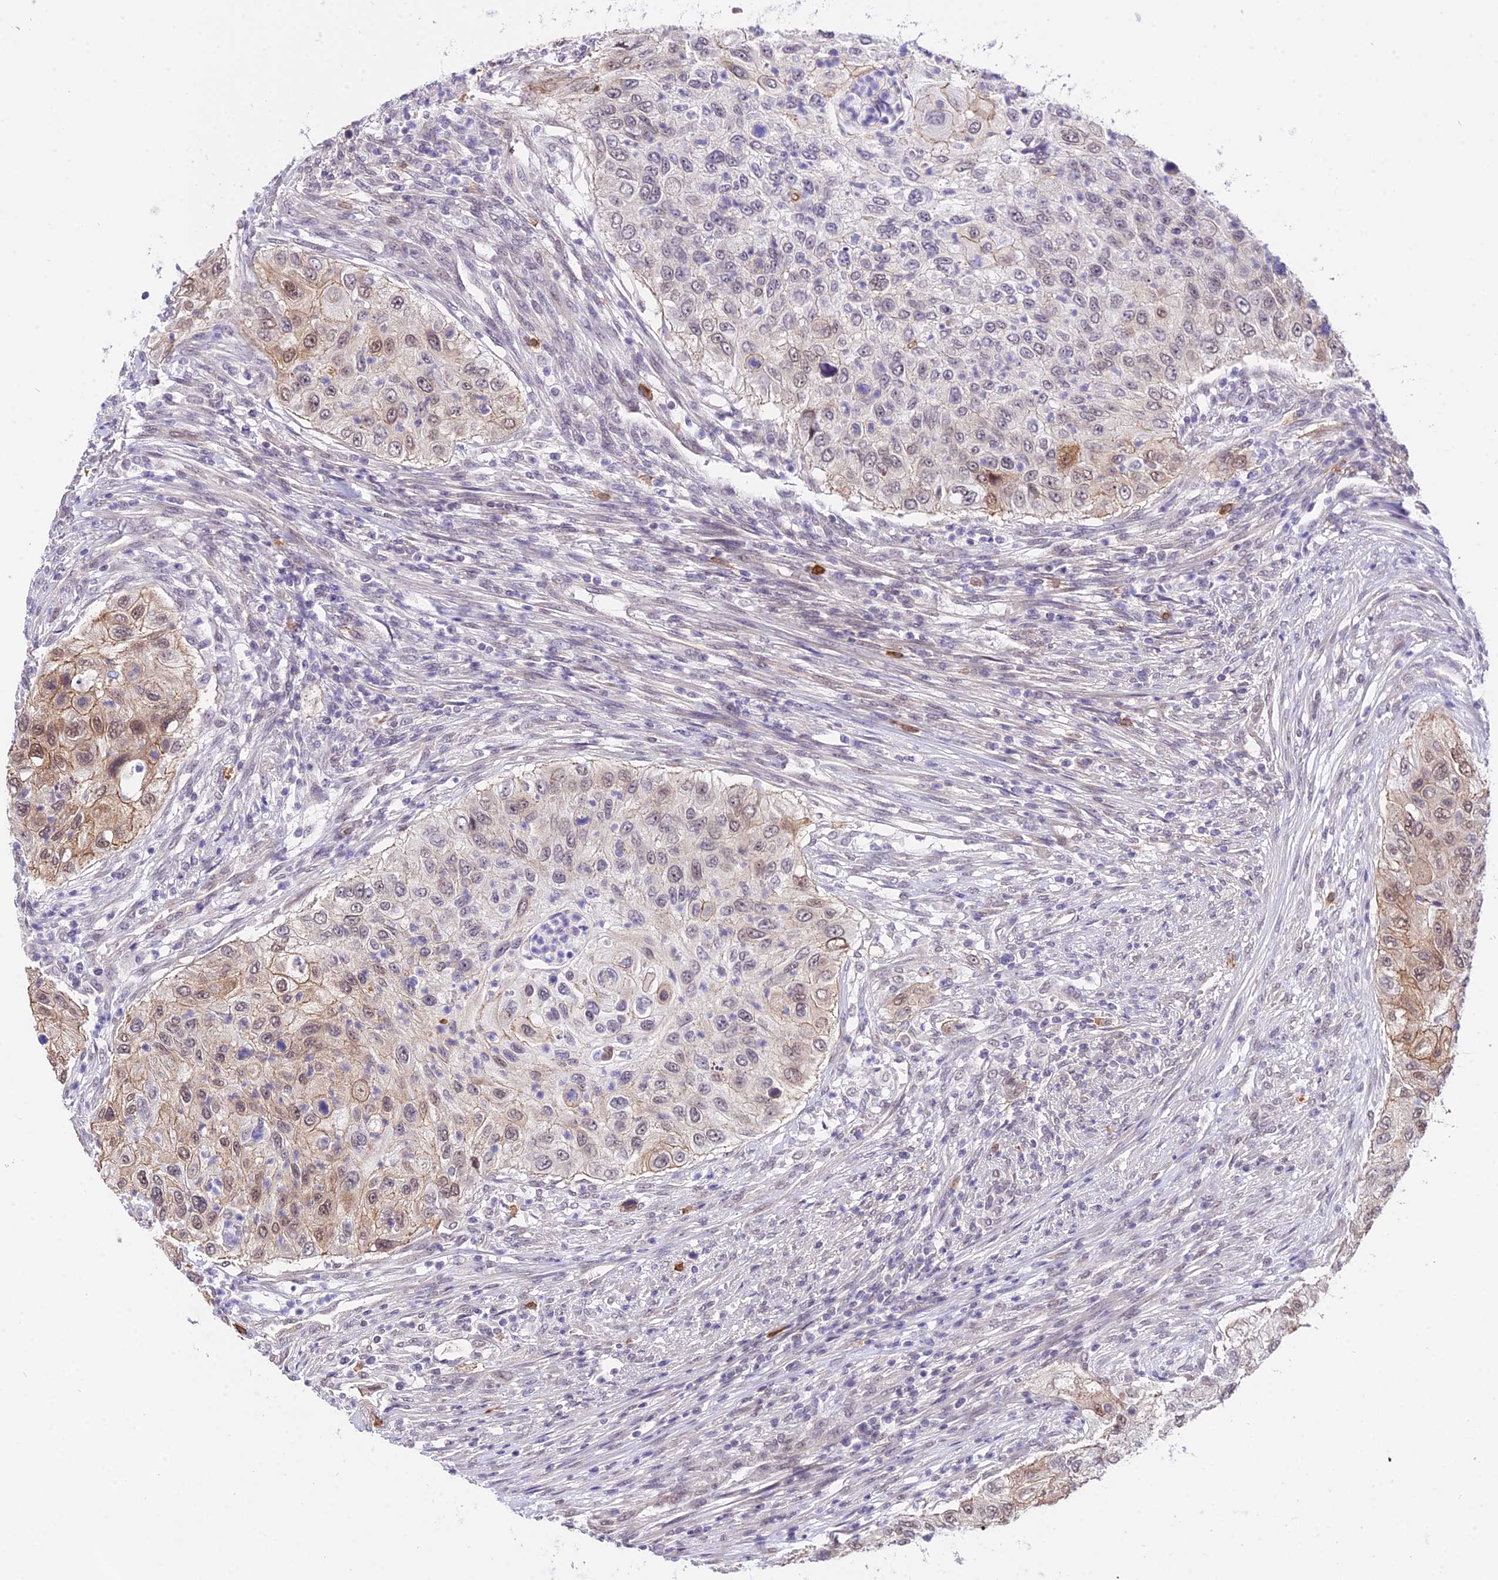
{"staining": {"intensity": "weak", "quantity": "25%-75%", "location": "cytoplasmic/membranous,nuclear"}, "tissue": "urothelial cancer", "cell_type": "Tumor cells", "image_type": "cancer", "snomed": [{"axis": "morphology", "description": "Urothelial carcinoma, High grade"}, {"axis": "topography", "description": "Urinary bladder"}], "caption": "Protein analysis of urothelial carcinoma (high-grade) tissue displays weak cytoplasmic/membranous and nuclear expression in approximately 25%-75% of tumor cells.", "gene": "POLR2I", "patient": {"sex": "female", "age": 60}}